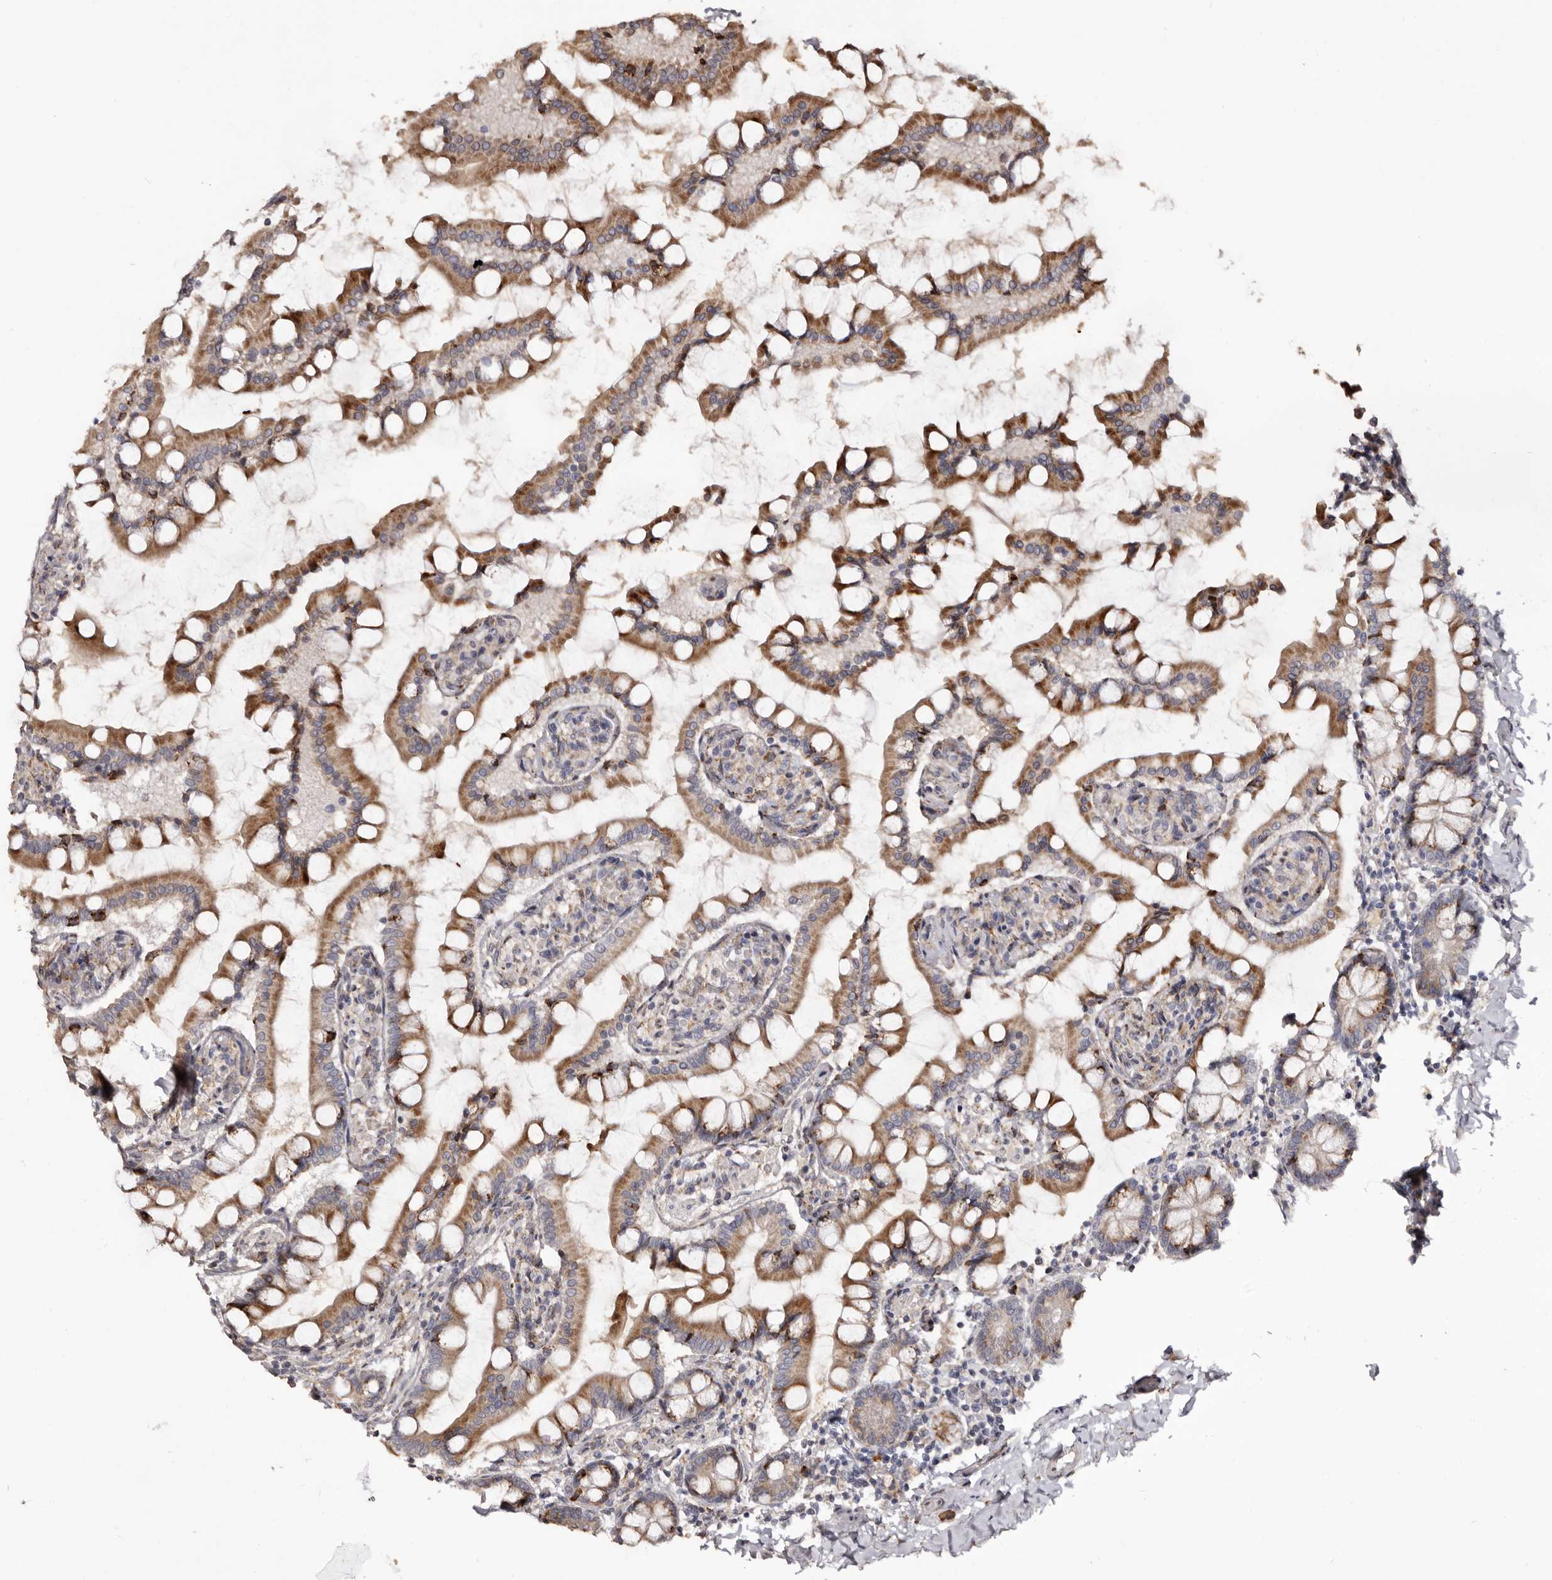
{"staining": {"intensity": "moderate", "quantity": ">75%", "location": "cytoplasmic/membranous"}, "tissue": "small intestine", "cell_type": "Glandular cells", "image_type": "normal", "snomed": [{"axis": "morphology", "description": "Normal tissue, NOS"}, {"axis": "topography", "description": "Small intestine"}], "caption": "Moderate cytoplasmic/membranous positivity for a protein is appreciated in approximately >75% of glandular cells of normal small intestine using IHC.", "gene": "PIGX", "patient": {"sex": "male", "age": 41}}